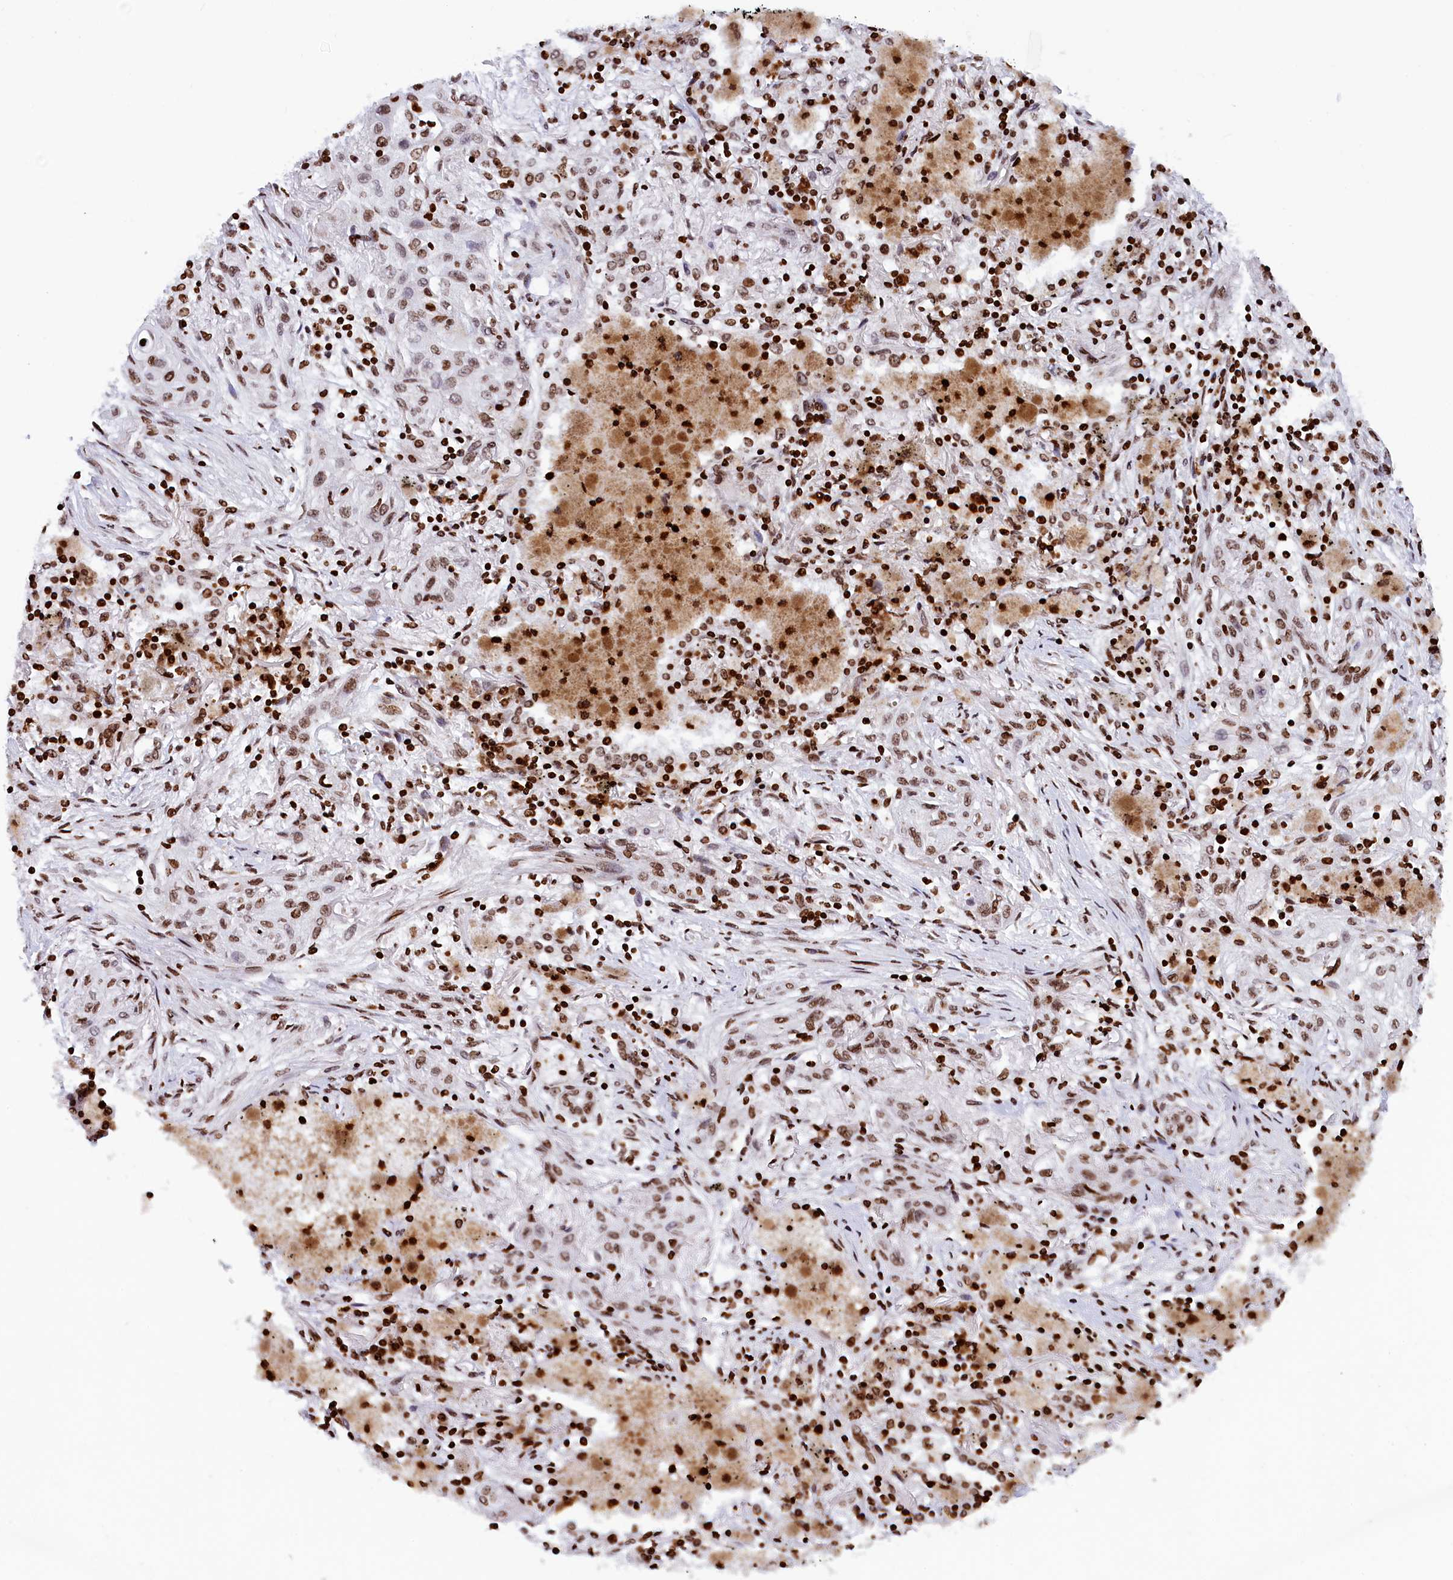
{"staining": {"intensity": "moderate", "quantity": ">75%", "location": "nuclear"}, "tissue": "lung cancer", "cell_type": "Tumor cells", "image_type": "cancer", "snomed": [{"axis": "morphology", "description": "Squamous cell carcinoma, NOS"}, {"axis": "topography", "description": "Lung"}], "caption": "Squamous cell carcinoma (lung) tissue shows moderate nuclear positivity in about >75% of tumor cells", "gene": "TIMM29", "patient": {"sex": "female", "age": 47}}